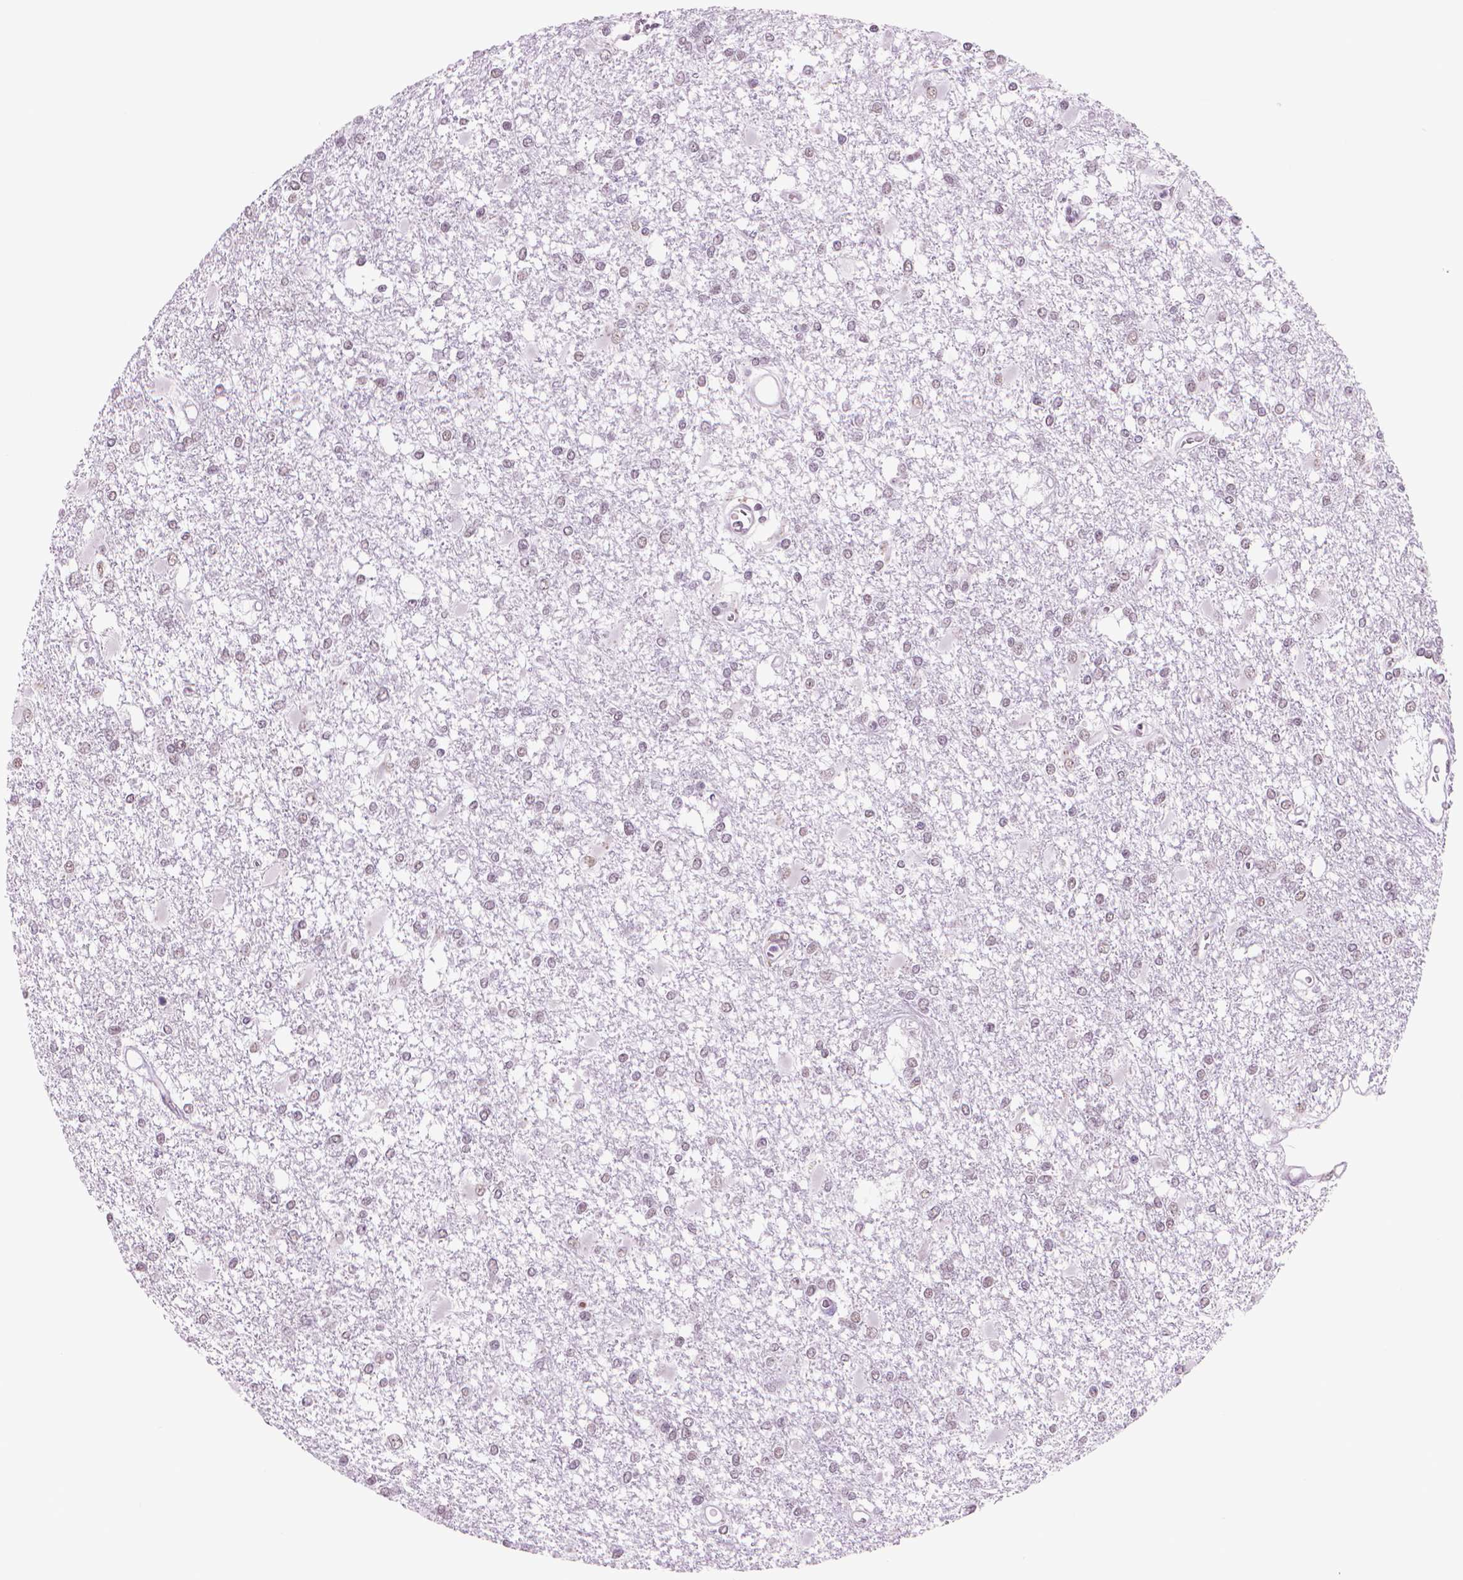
{"staining": {"intensity": "weak", "quantity": "25%-75%", "location": "nuclear"}, "tissue": "glioma", "cell_type": "Tumor cells", "image_type": "cancer", "snomed": [{"axis": "morphology", "description": "Glioma, malignant, High grade"}, {"axis": "topography", "description": "Cerebral cortex"}], "caption": "The image demonstrates a brown stain indicating the presence of a protein in the nuclear of tumor cells in glioma.", "gene": "POLR3D", "patient": {"sex": "male", "age": 79}}